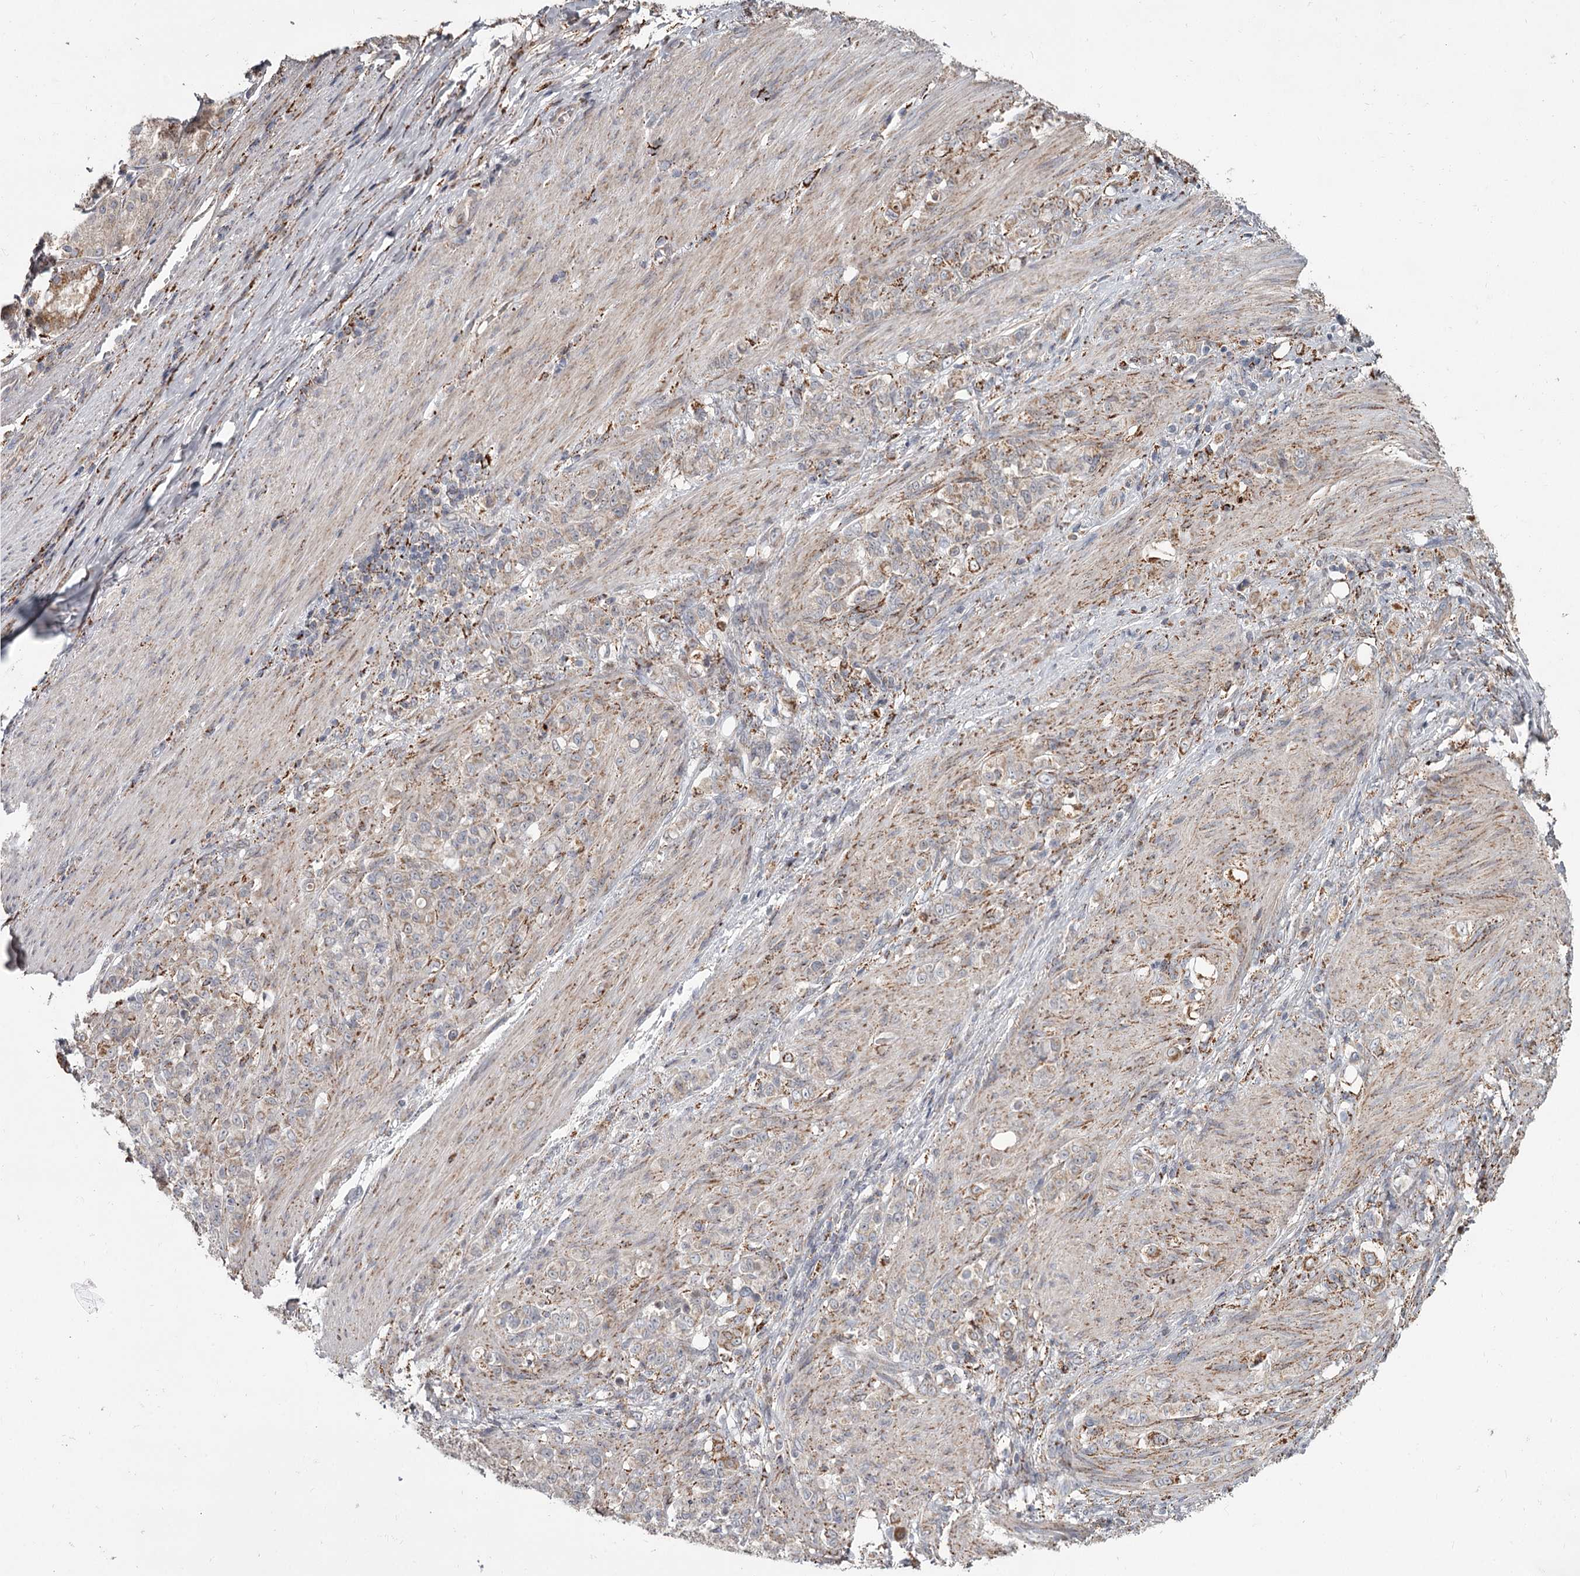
{"staining": {"intensity": "weak", "quantity": "25%-75%", "location": "cytoplasmic/membranous"}, "tissue": "stomach cancer", "cell_type": "Tumor cells", "image_type": "cancer", "snomed": [{"axis": "morphology", "description": "Adenocarcinoma, NOS"}, {"axis": "topography", "description": "Stomach"}], "caption": "Adenocarcinoma (stomach) stained for a protein shows weak cytoplasmic/membranous positivity in tumor cells.", "gene": "CDC123", "patient": {"sex": "female", "age": 79}}